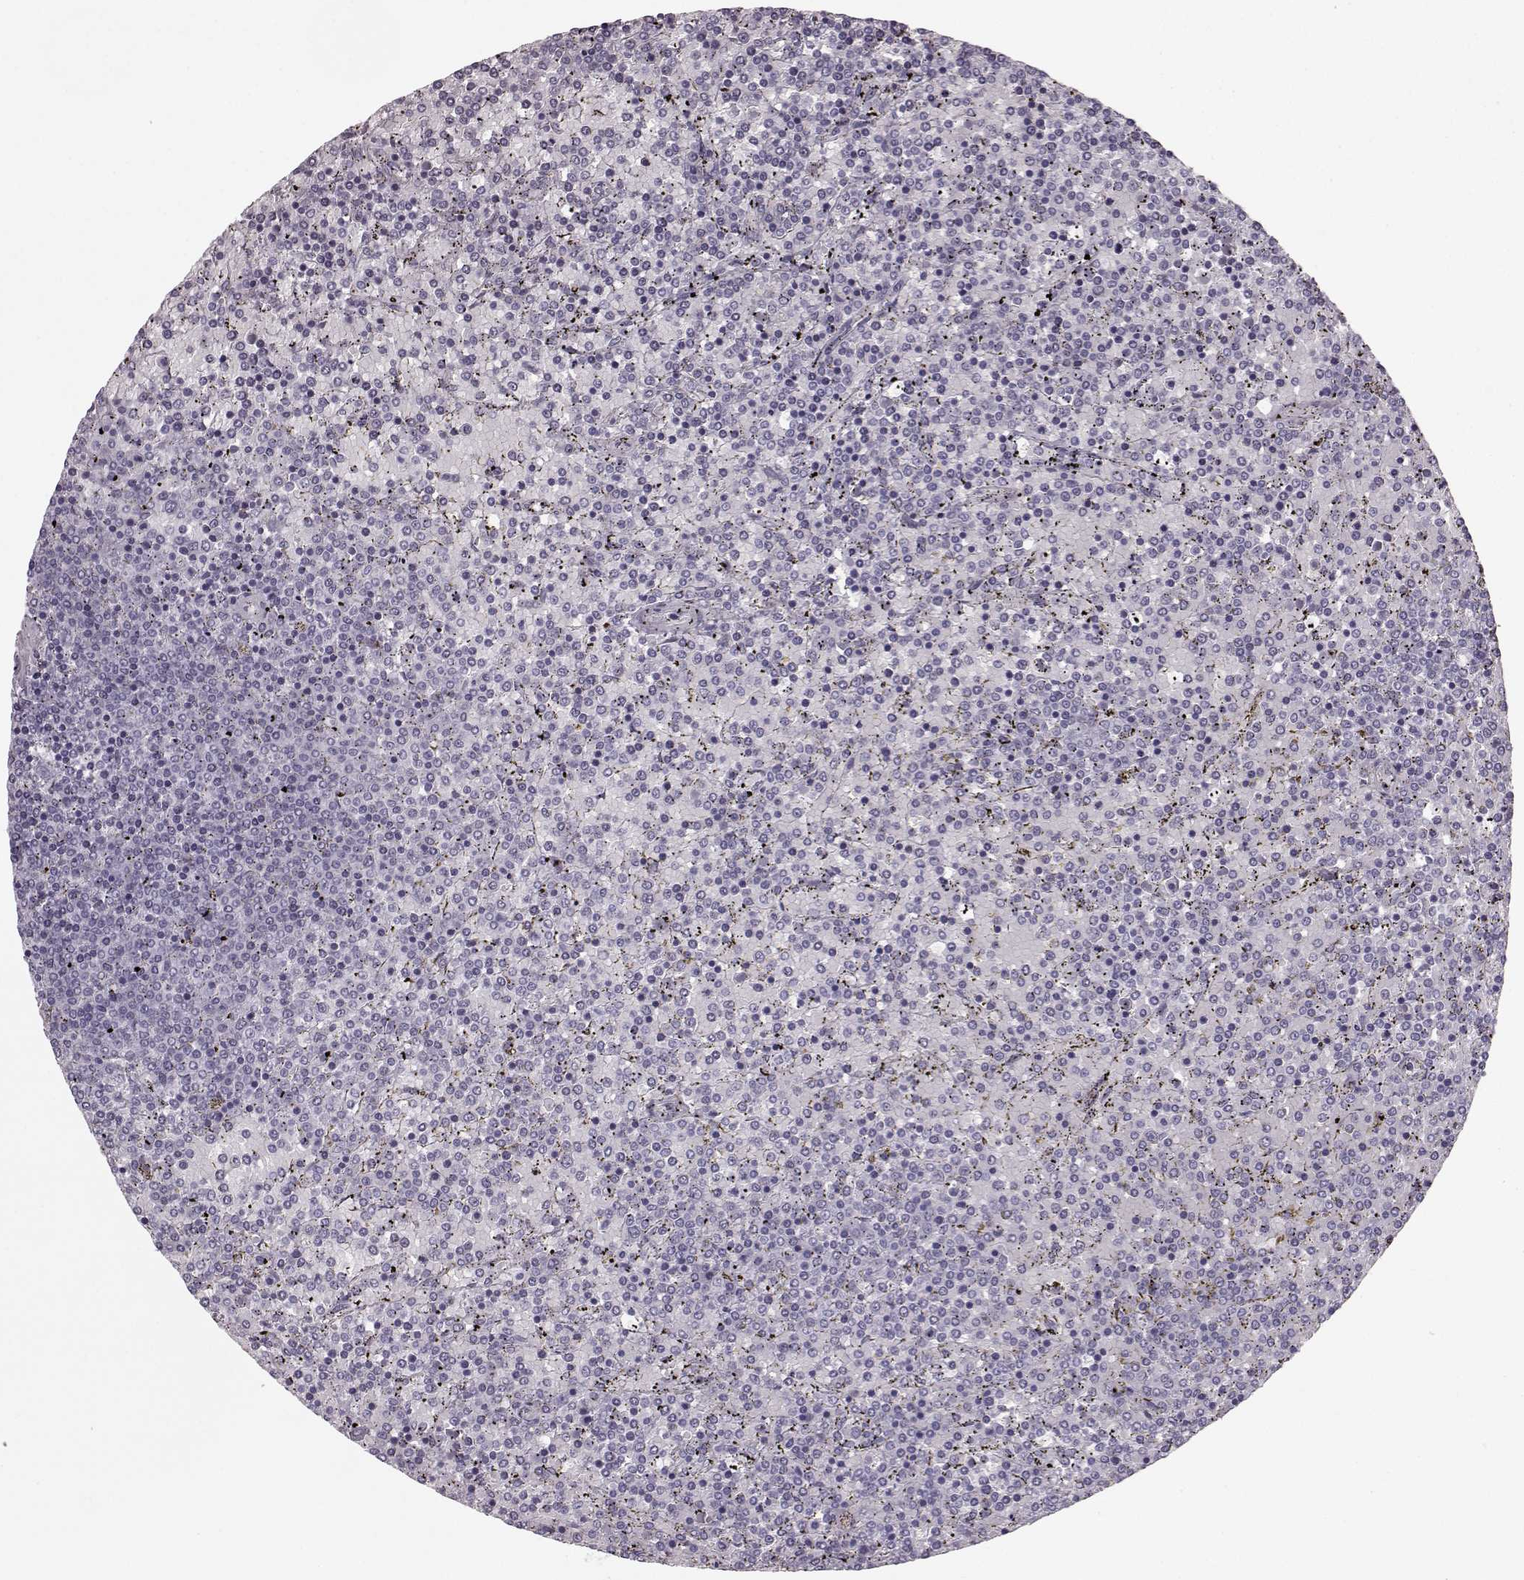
{"staining": {"intensity": "negative", "quantity": "none", "location": "none"}, "tissue": "lymphoma", "cell_type": "Tumor cells", "image_type": "cancer", "snomed": [{"axis": "morphology", "description": "Malignant lymphoma, non-Hodgkin's type, Low grade"}, {"axis": "topography", "description": "Spleen"}], "caption": "DAB immunohistochemical staining of lymphoma shows no significant positivity in tumor cells.", "gene": "JSRP1", "patient": {"sex": "female", "age": 77}}